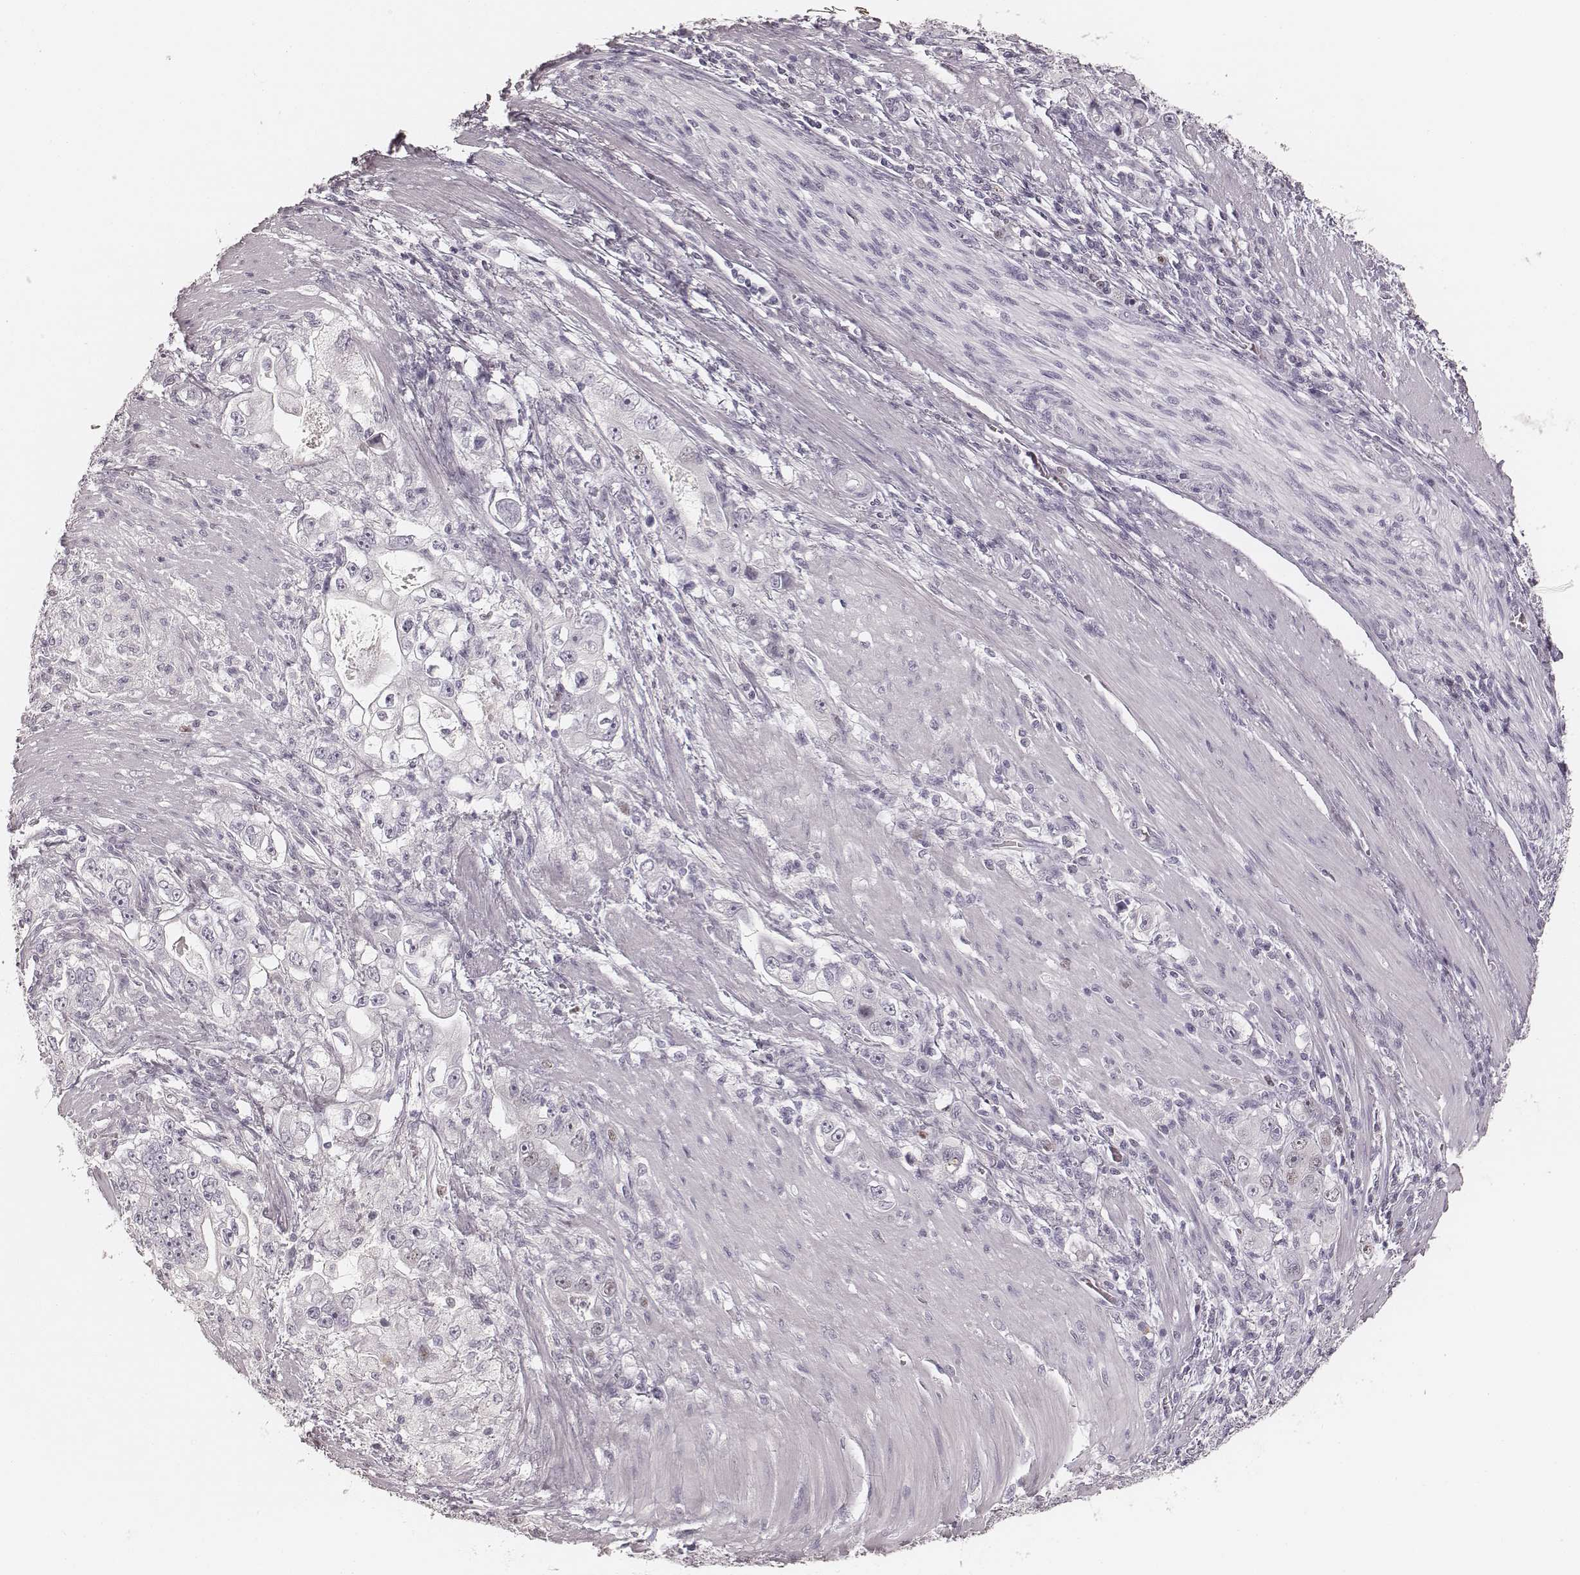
{"staining": {"intensity": "negative", "quantity": "none", "location": "none"}, "tissue": "stomach cancer", "cell_type": "Tumor cells", "image_type": "cancer", "snomed": [{"axis": "morphology", "description": "Adenocarcinoma, NOS"}, {"axis": "topography", "description": "Stomach, lower"}], "caption": "Stomach cancer (adenocarcinoma) was stained to show a protein in brown. There is no significant staining in tumor cells.", "gene": "TEX37", "patient": {"sex": "female", "age": 72}}